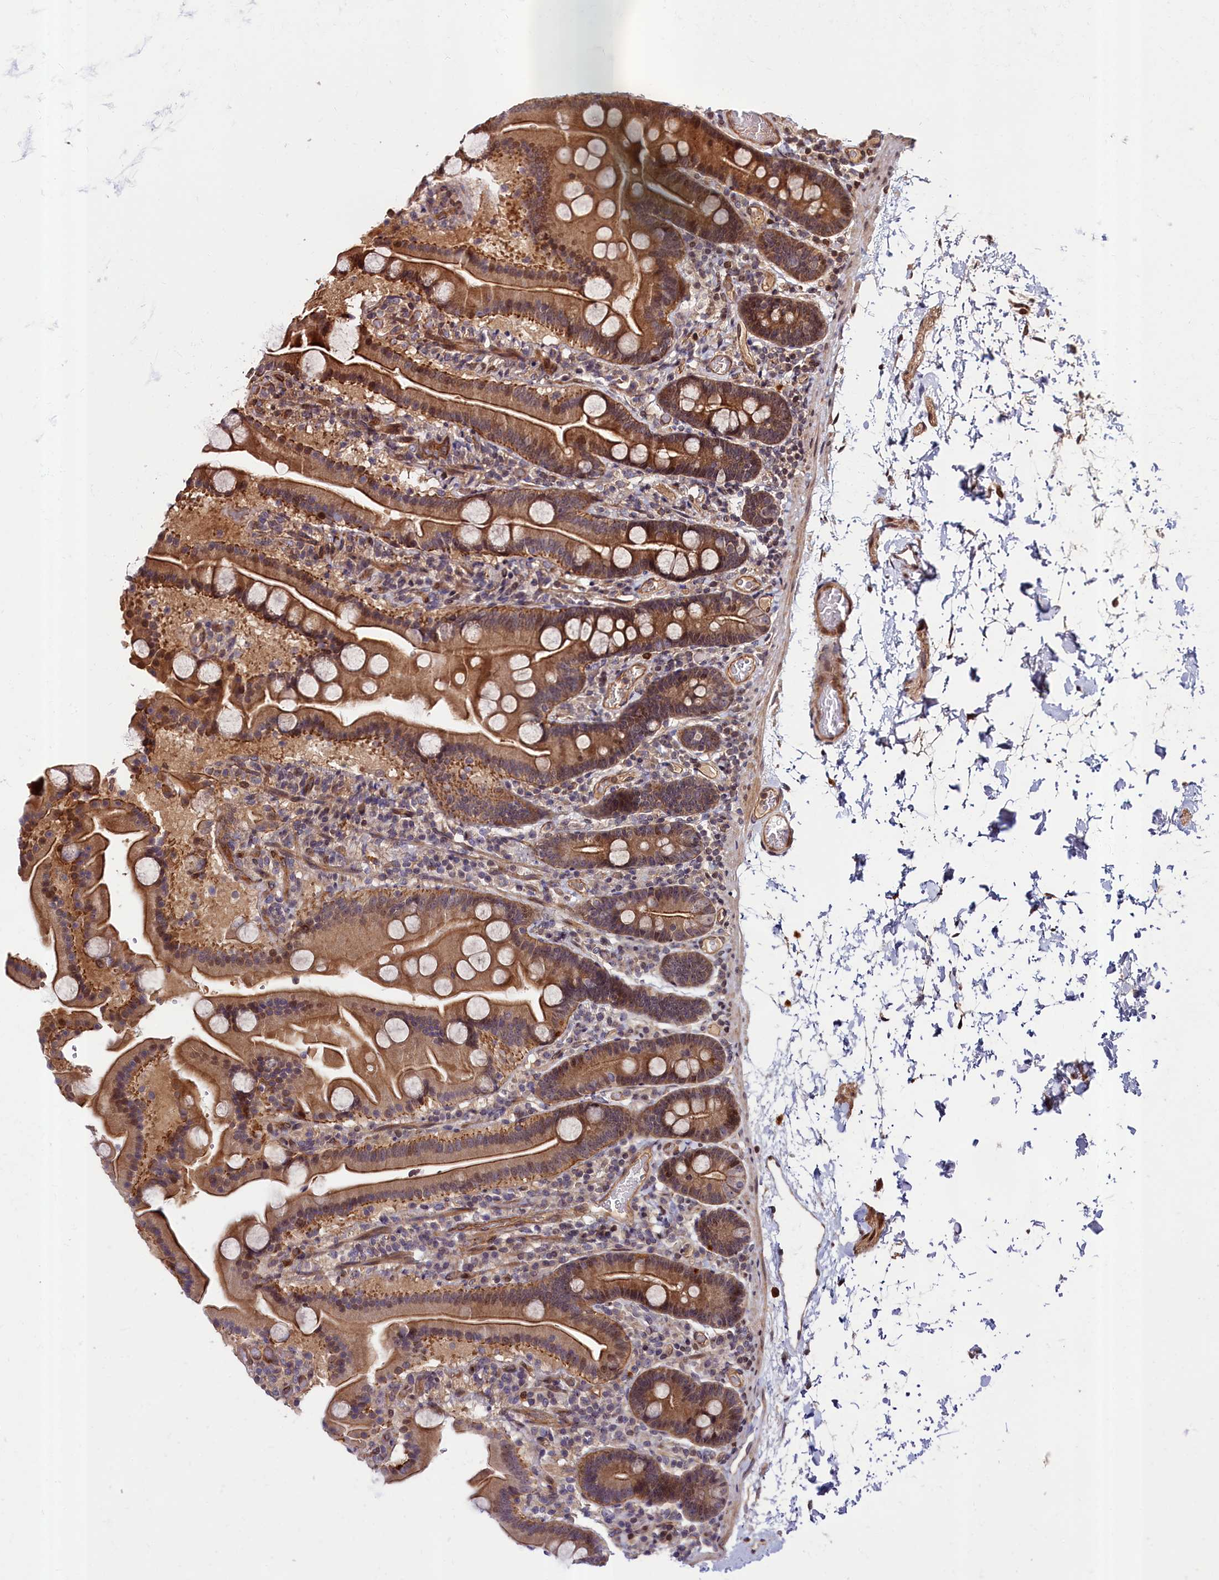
{"staining": {"intensity": "moderate", "quantity": ">75%", "location": "cytoplasmic/membranous"}, "tissue": "duodenum", "cell_type": "Glandular cells", "image_type": "normal", "snomed": [{"axis": "morphology", "description": "Normal tissue, NOS"}, {"axis": "topography", "description": "Duodenum"}], "caption": "Protein expression analysis of normal duodenum displays moderate cytoplasmic/membranous positivity in approximately >75% of glandular cells. The staining is performed using DAB (3,3'-diaminobenzidine) brown chromogen to label protein expression. The nuclei are counter-stained blue using hematoxylin.", "gene": "CEP44", "patient": {"sex": "male", "age": 55}}